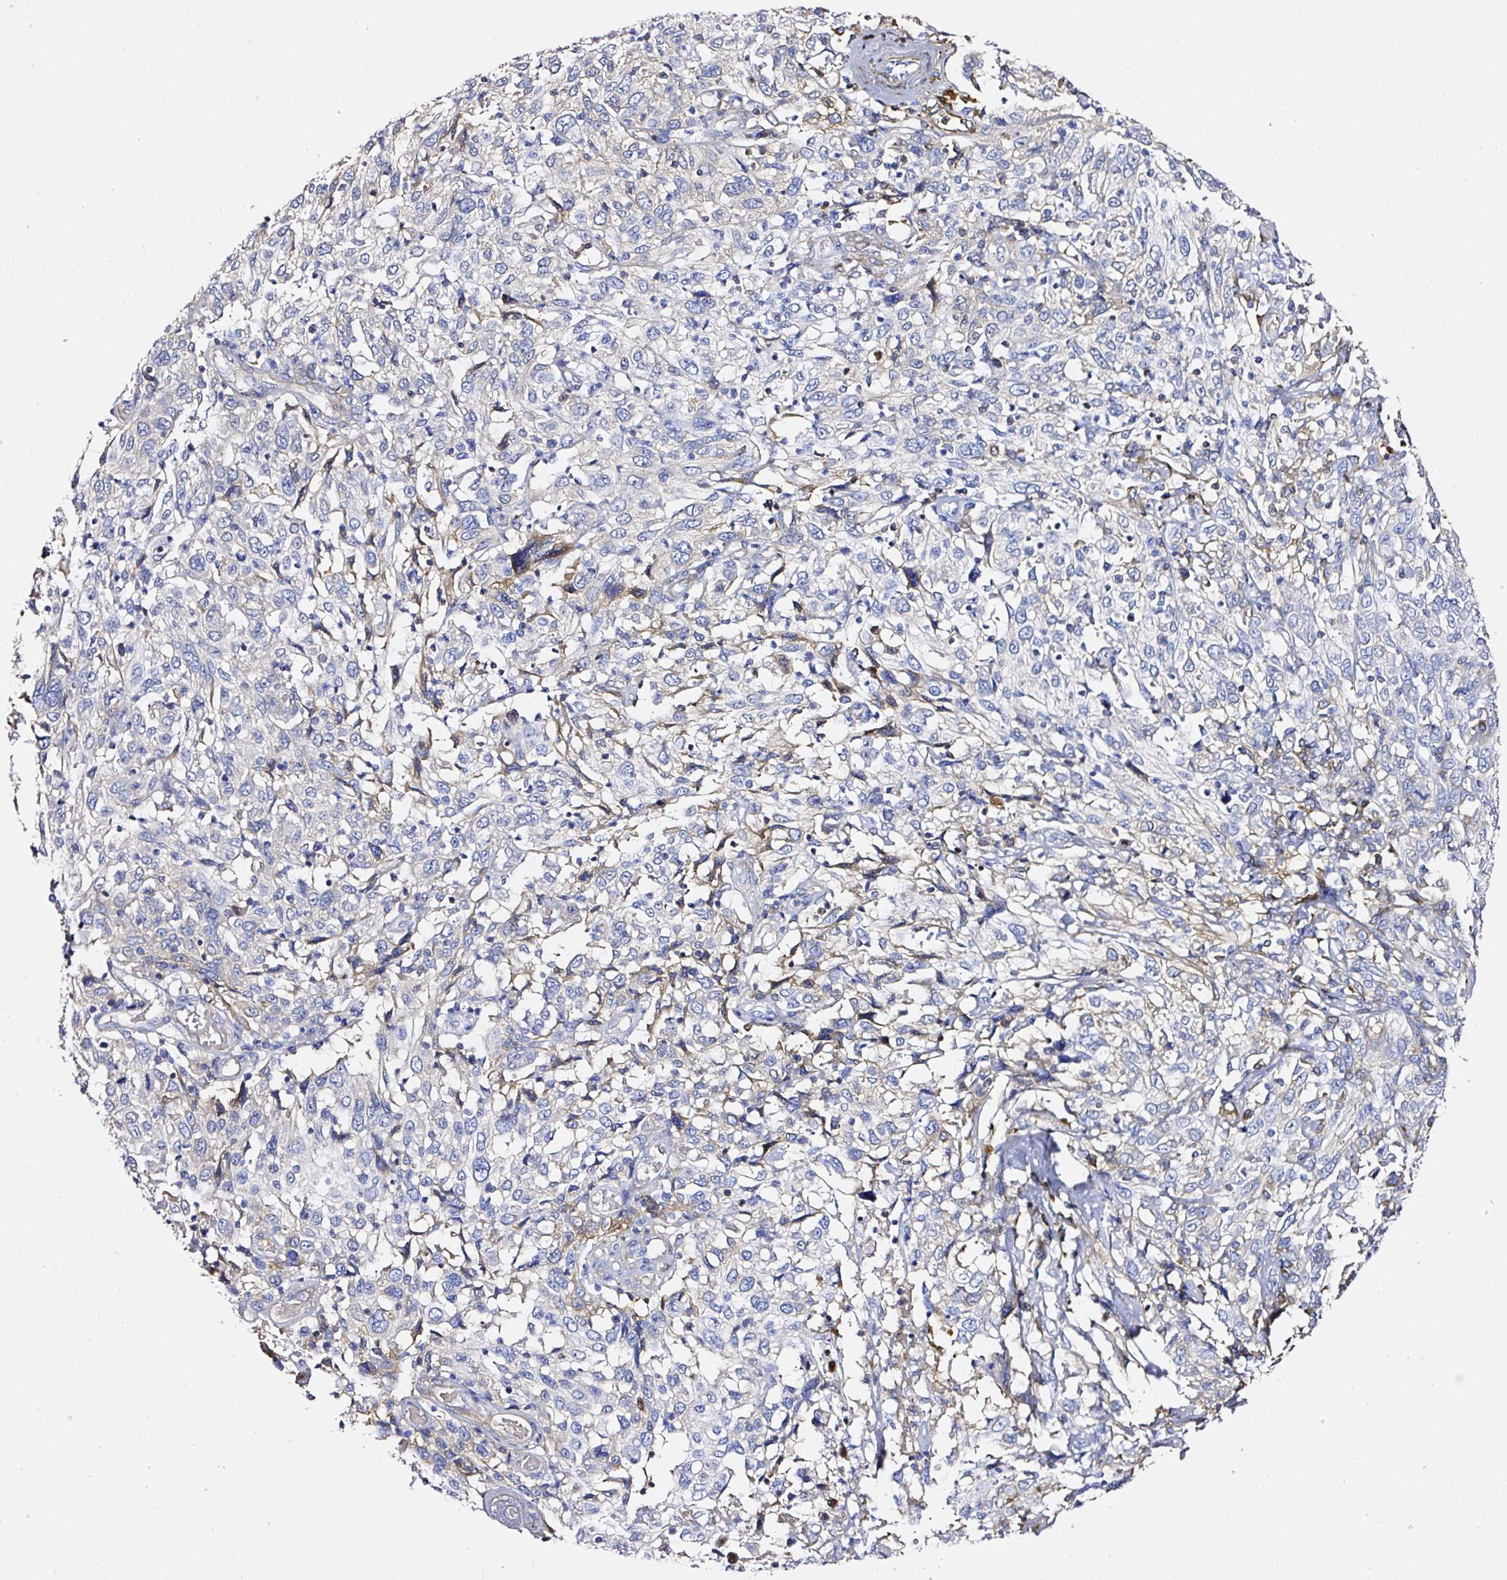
{"staining": {"intensity": "negative", "quantity": "none", "location": "none"}, "tissue": "cervical cancer", "cell_type": "Tumor cells", "image_type": "cancer", "snomed": [{"axis": "morphology", "description": "Squamous cell carcinoma, NOS"}, {"axis": "topography", "description": "Cervix"}], "caption": "This micrograph is of cervical squamous cell carcinoma stained with IHC to label a protein in brown with the nuclei are counter-stained blue. There is no expression in tumor cells.", "gene": "CLEC3B", "patient": {"sex": "female", "age": 46}}